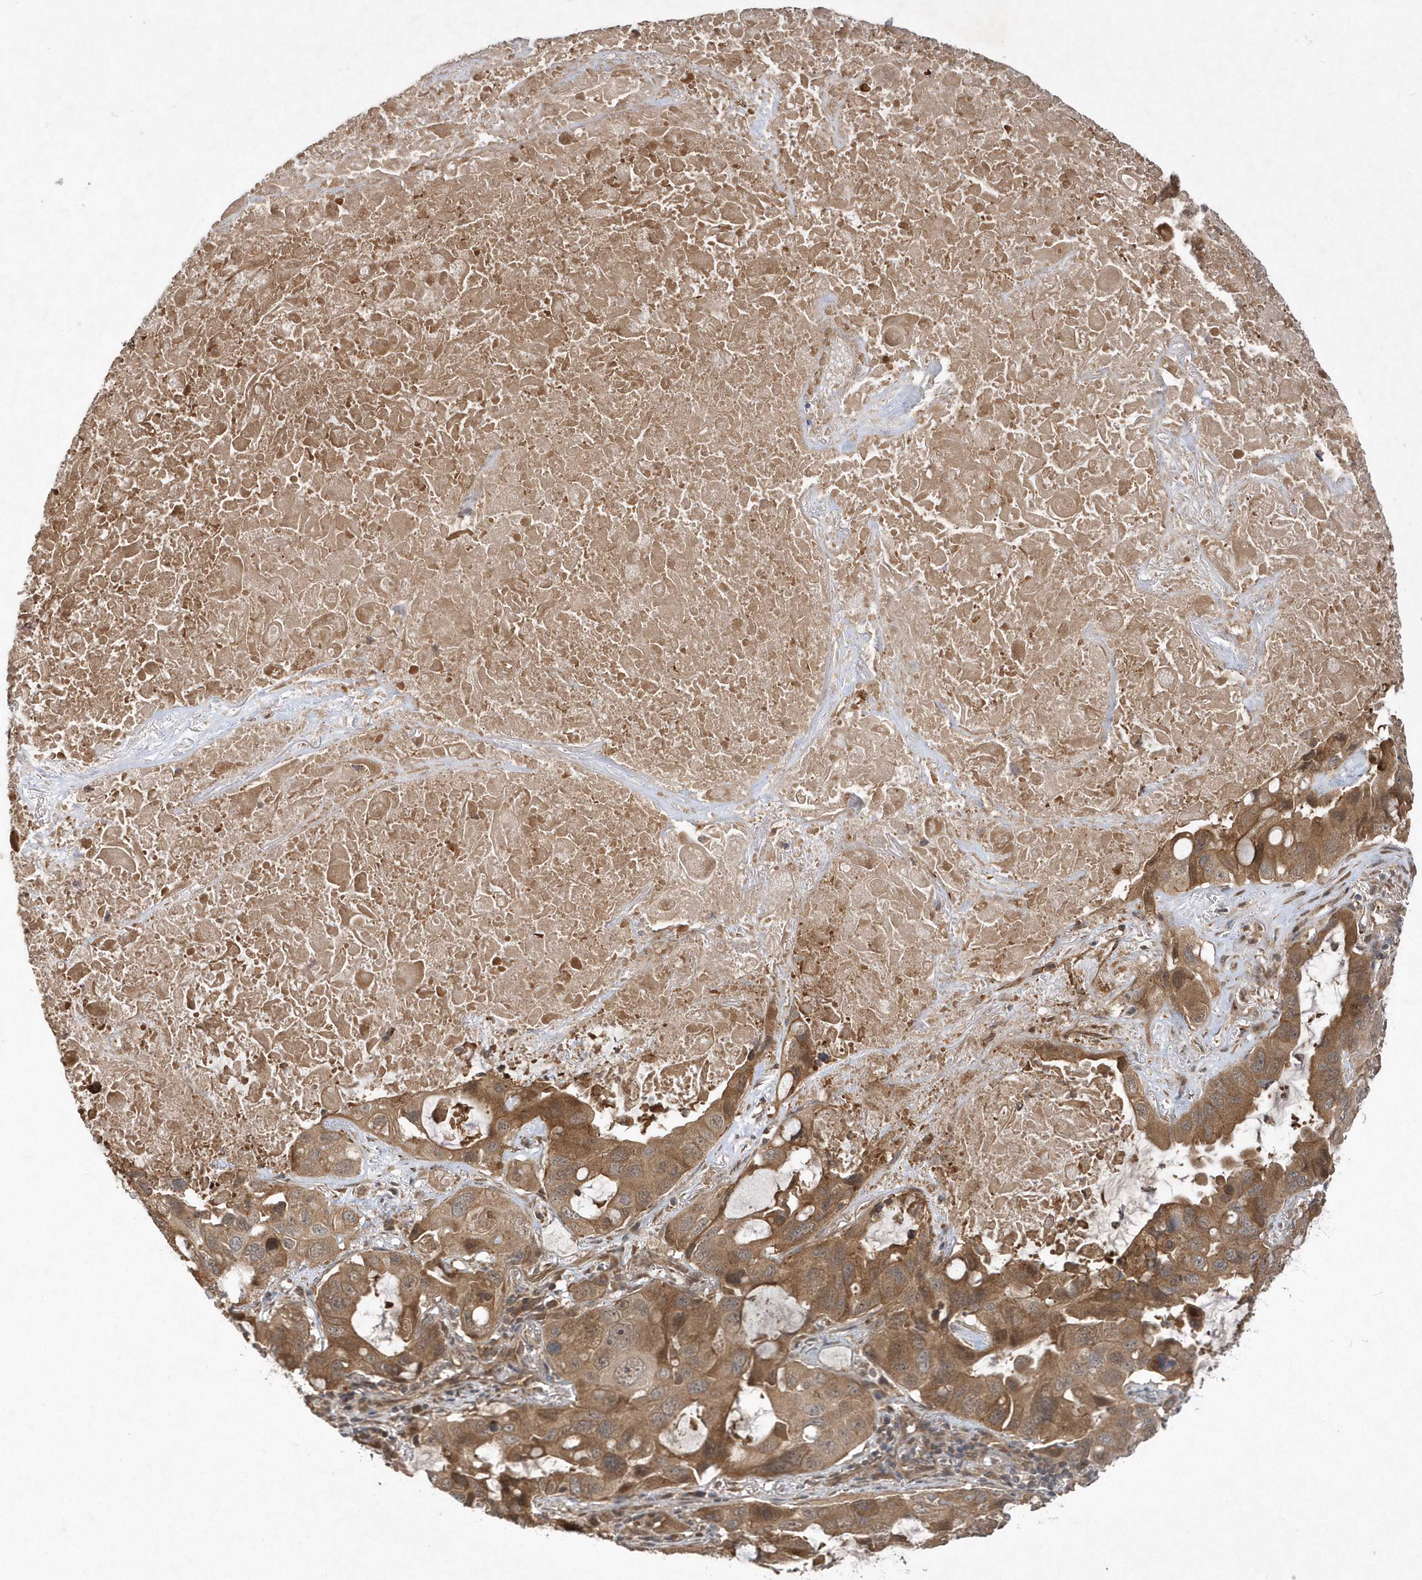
{"staining": {"intensity": "moderate", "quantity": ">75%", "location": "cytoplasmic/membranous"}, "tissue": "lung cancer", "cell_type": "Tumor cells", "image_type": "cancer", "snomed": [{"axis": "morphology", "description": "Squamous cell carcinoma, NOS"}, {"axis": "topography", "description": "Lung"}], "caption": "Protein expression analysis of human lung squamous cell carcinoma reveals moderate cytoplasmic/membranous expression in about >75% of tumor cells.", "gene": "GFM2", "patient": {"sex": "female", "age": 73}}